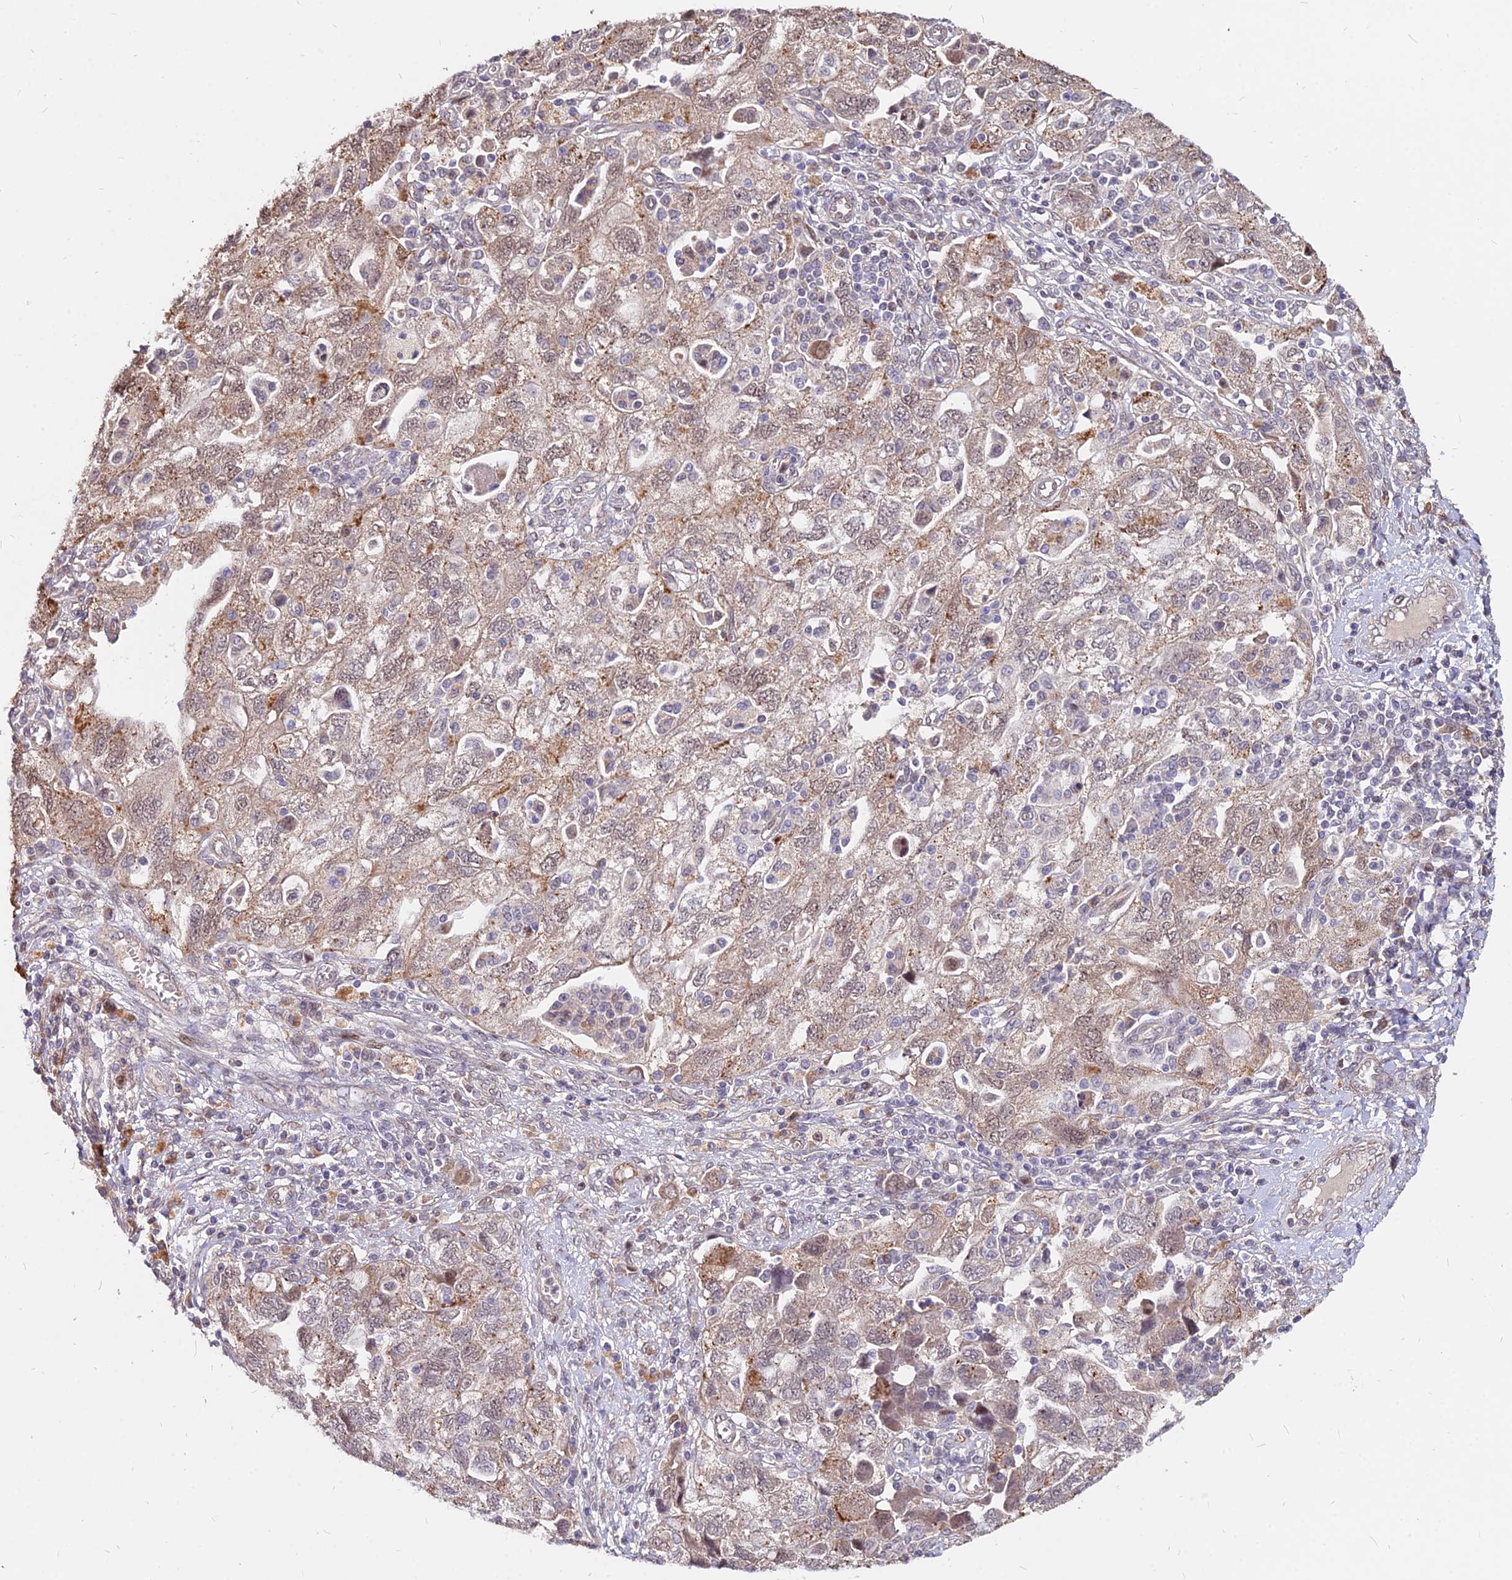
{"staining": {"intensity": "moderate", "quantity": ">75%", "location": "cytoplasmic/membranous"}, "tissue": "ovarian cancer", "cell_type": "Tumor cells", "image_type": "cancer", "snomed": [{"axis": "morphology", "description": "Carcinoma, NOS"}, {"axis": "morphology", "description": "Cystadenocarcinoma, serous, NOS"}, {"axis": "topography", "description": "Ovary"}], "caption": "Protein staining of ovarian serous cystadenocarcinoma tissue shows moderate cytoplasmic/membranous staining in about >75% of tumor cells.", "gene": "C11orf68", "patient": {"sex": "female", "age": 69}}